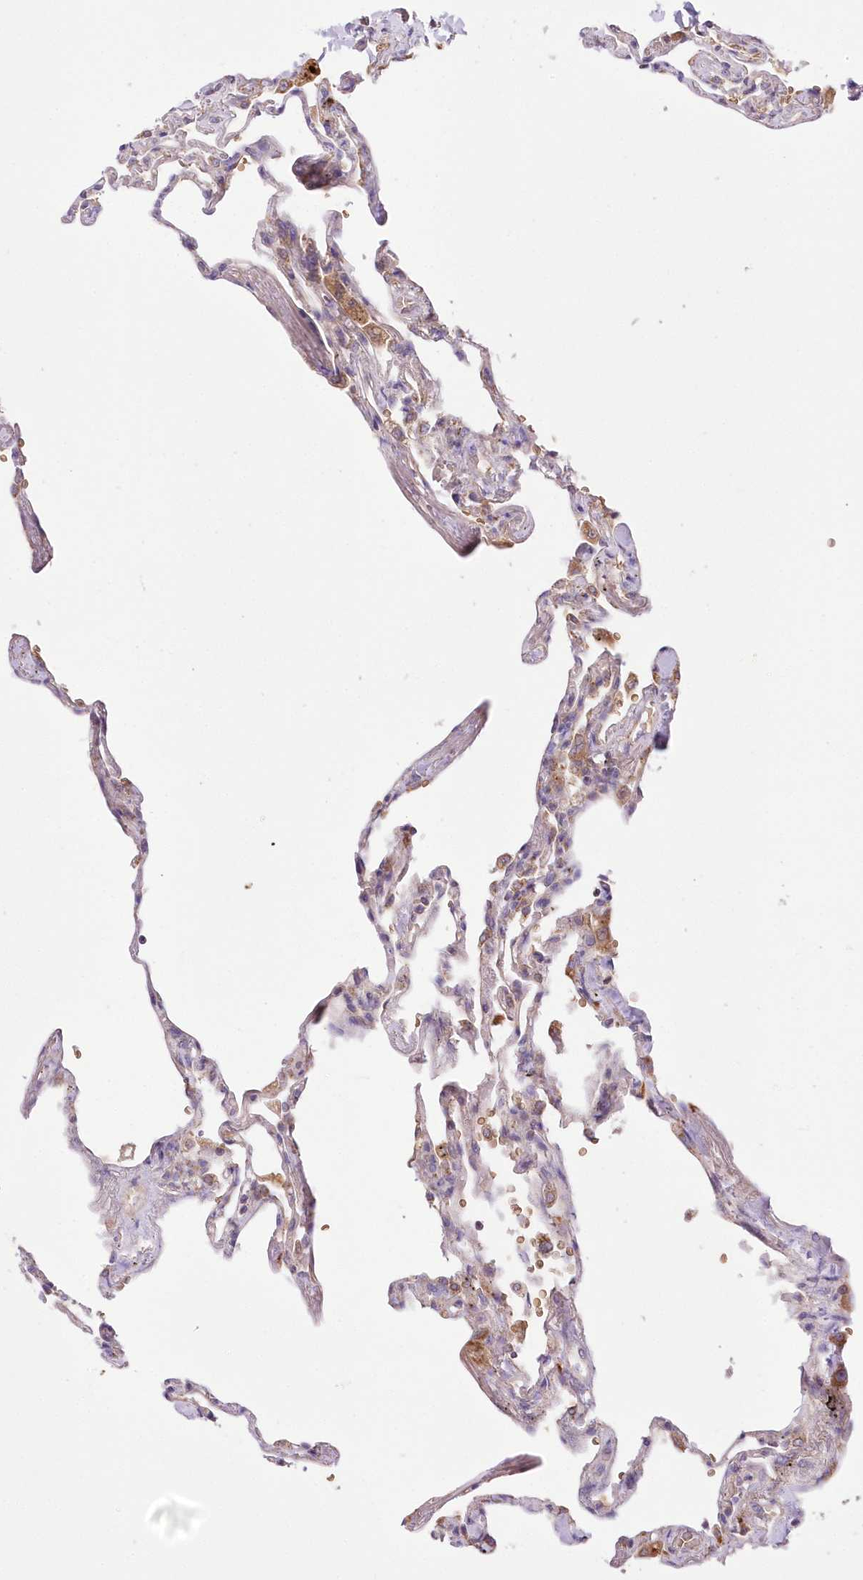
{"staining": {"intensity": "moderate", "quantity": "<25%", "location": "cytoplasmic/membranous"}, "tissue": "lung", "cell_type": "Alveolar cells", "image_type": "normal", "snomed": [{"axis": "morphology", "description": "Normal tissue, NOS"}, {"axis": "topography", "description": "Lung"}], "caption": "A brown stain labels moderate cytoplasmic/membranous expression of a protein in alveolar cells of unremarkable lung. Nuclei are stained in blue.", "gene": "FCHO2", "patient": {"sex": "male", "age": 59}}